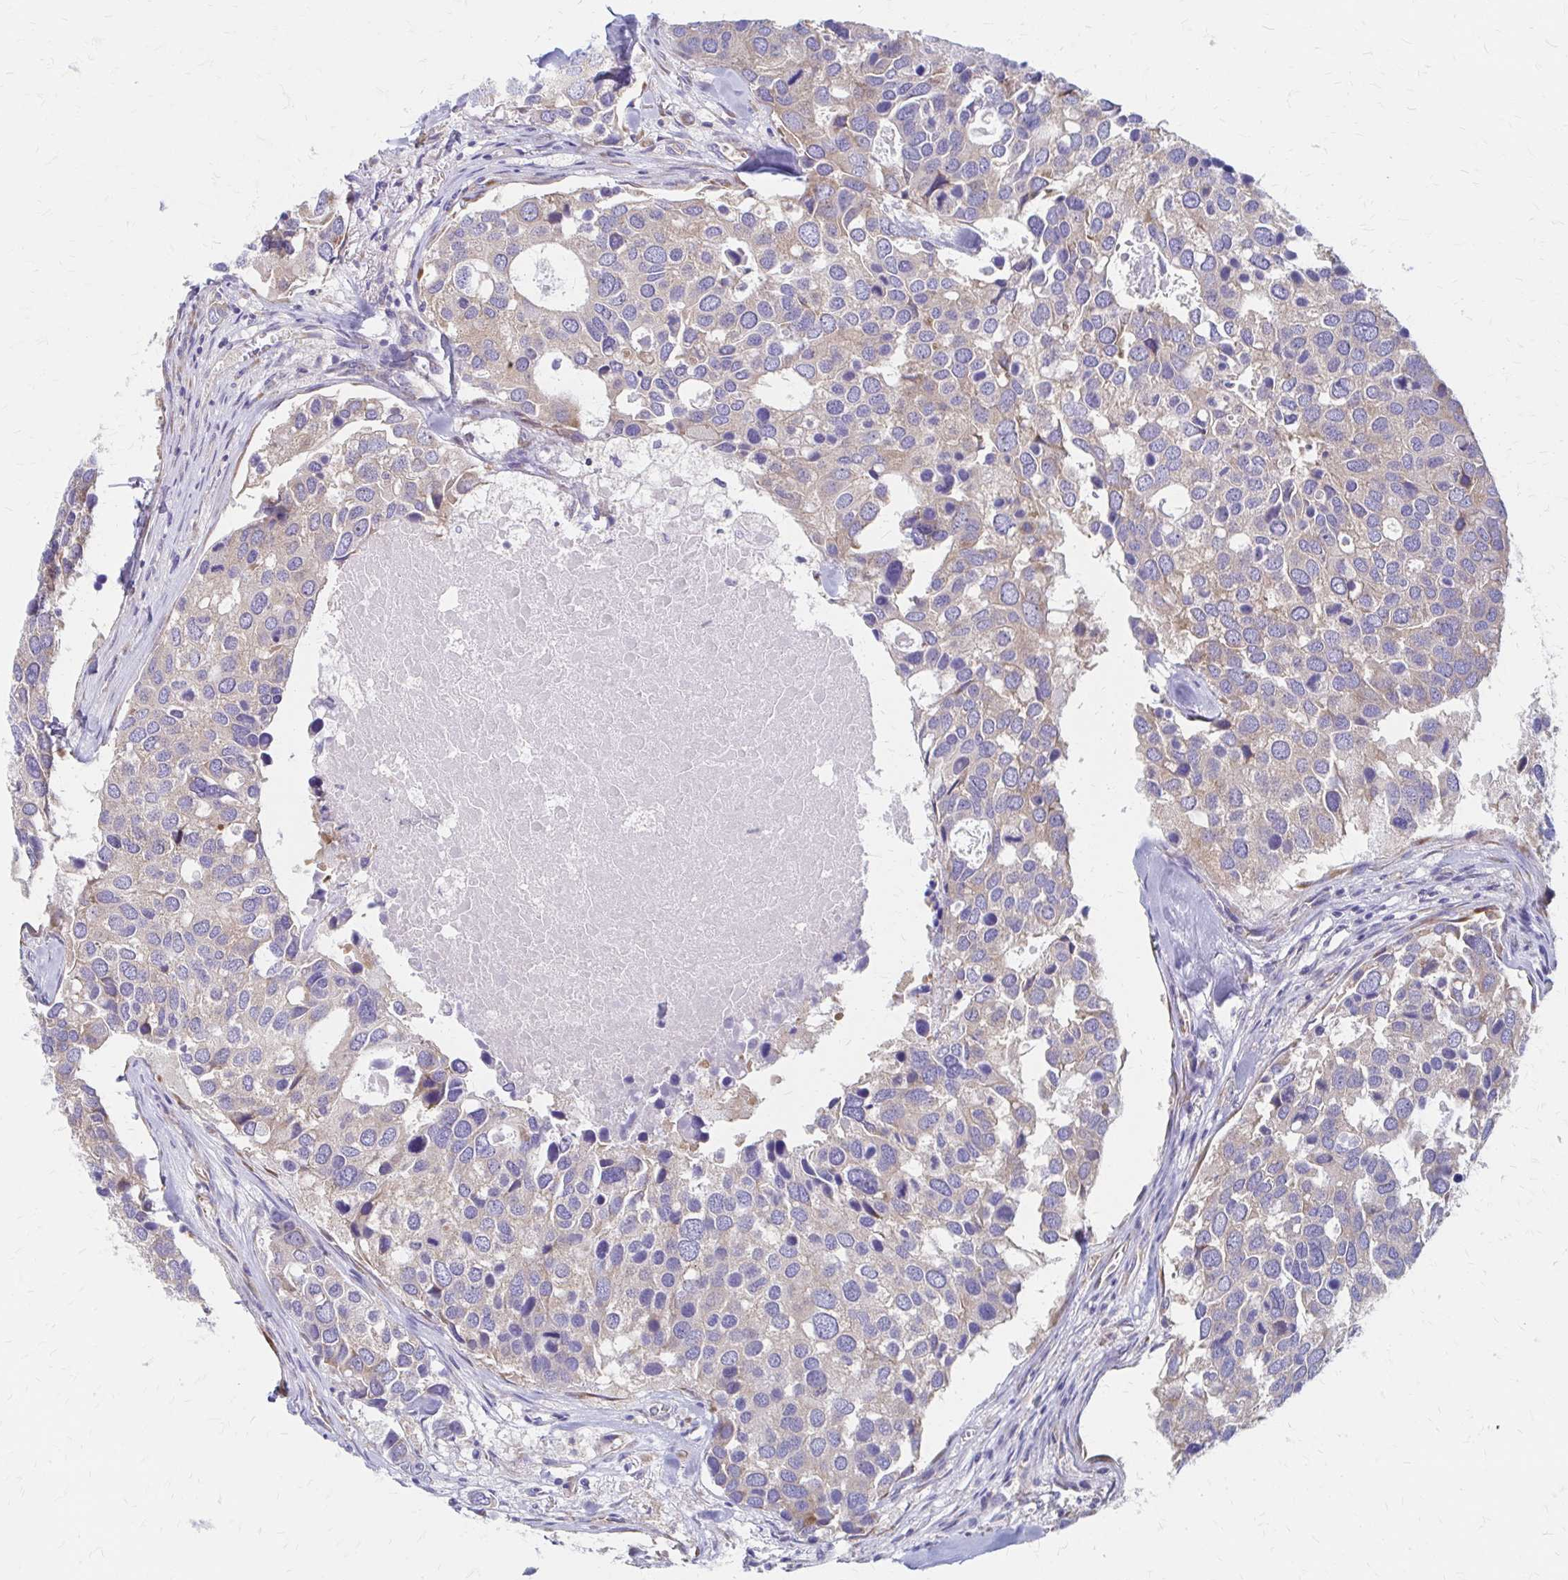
{"staining": {"intensity": "weak", "quantity": "<25%", "location": "cytoplasmic/membranous"}, "tissue": "breast cancer", "cell_type": "Tumor cells", "image_type": "cancer", "snomed": [{"axis": "morphology", "description": "Duct carcinoma"}, {"axis": "topography", "description": "Breast"}], "caption": "IHC of human infiltrating ductal carcinoma (breast) shows no staining in tumor cells.", "gene": "RPL27A", "patient": {"sex": "female", "age": 83}}